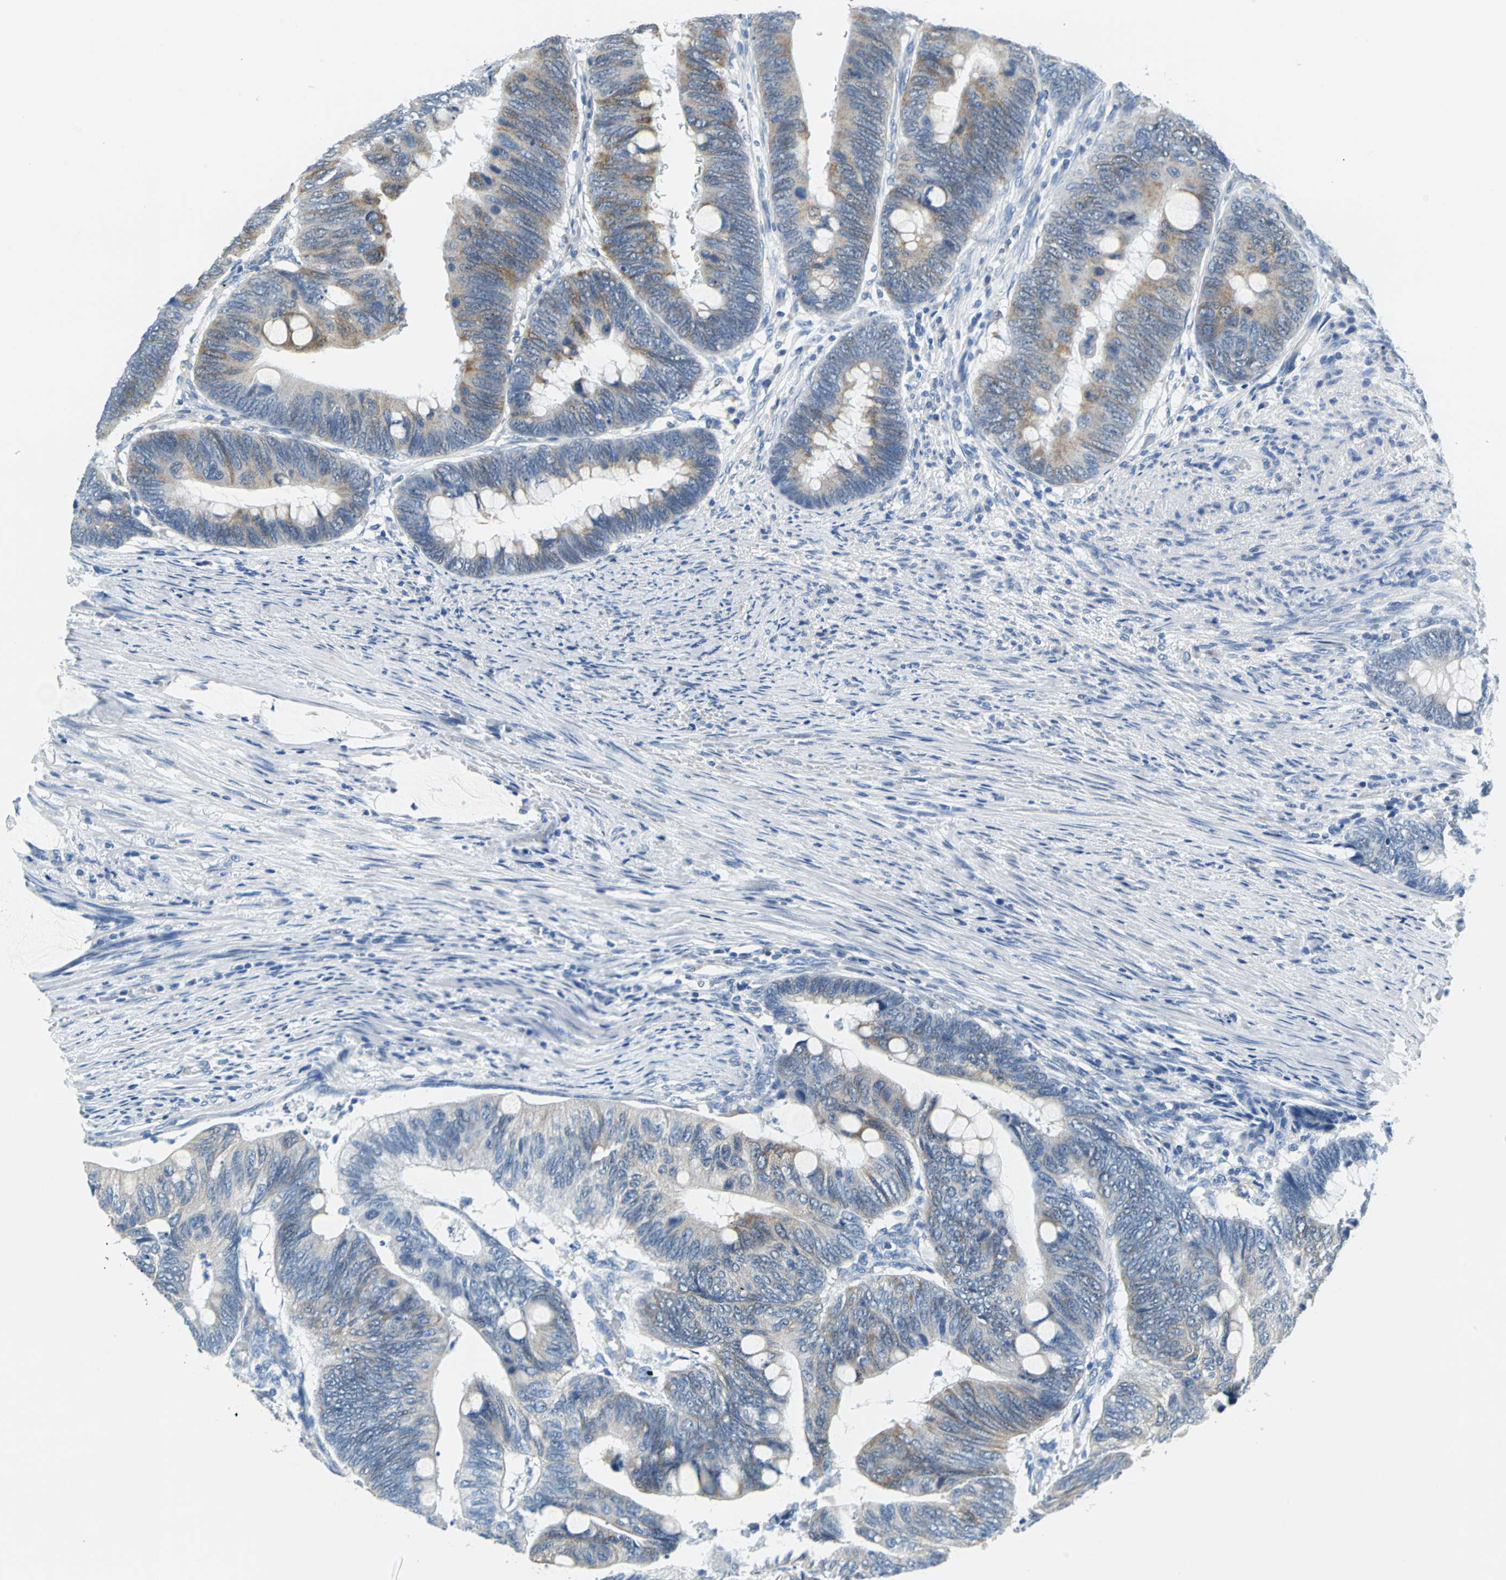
{"staining": {"intensity": "weak", "quantity": "25%-75%", "location": "cytoplasmic/membranous"}, "tissue": "colorectal cancer", "cell_type": "Tumor cells", "image_type": "cancer", "snomed": [{"axis": "morphology", "description": "Normal tissue, NOS"}, {"axis": "morphology", "description": "Adenocarcinoma, NOS"}, {"axis": "topography", "description": "Rectum"}, {"axis": "topography", "description": "Peripheral nerve tissue"}], "caption": "The photomicrograph reveals staining of colorectal cancer, revealing weak cytoplasmic/membranous protein positivity (brown color) within tumor cells. The staining was performed using DAB, with brown indicating positive protein expression. Nuclei are stained blue with hematoxylin.", "gene": "TEX264", "patient": {"sex": "male", "age": 92}}